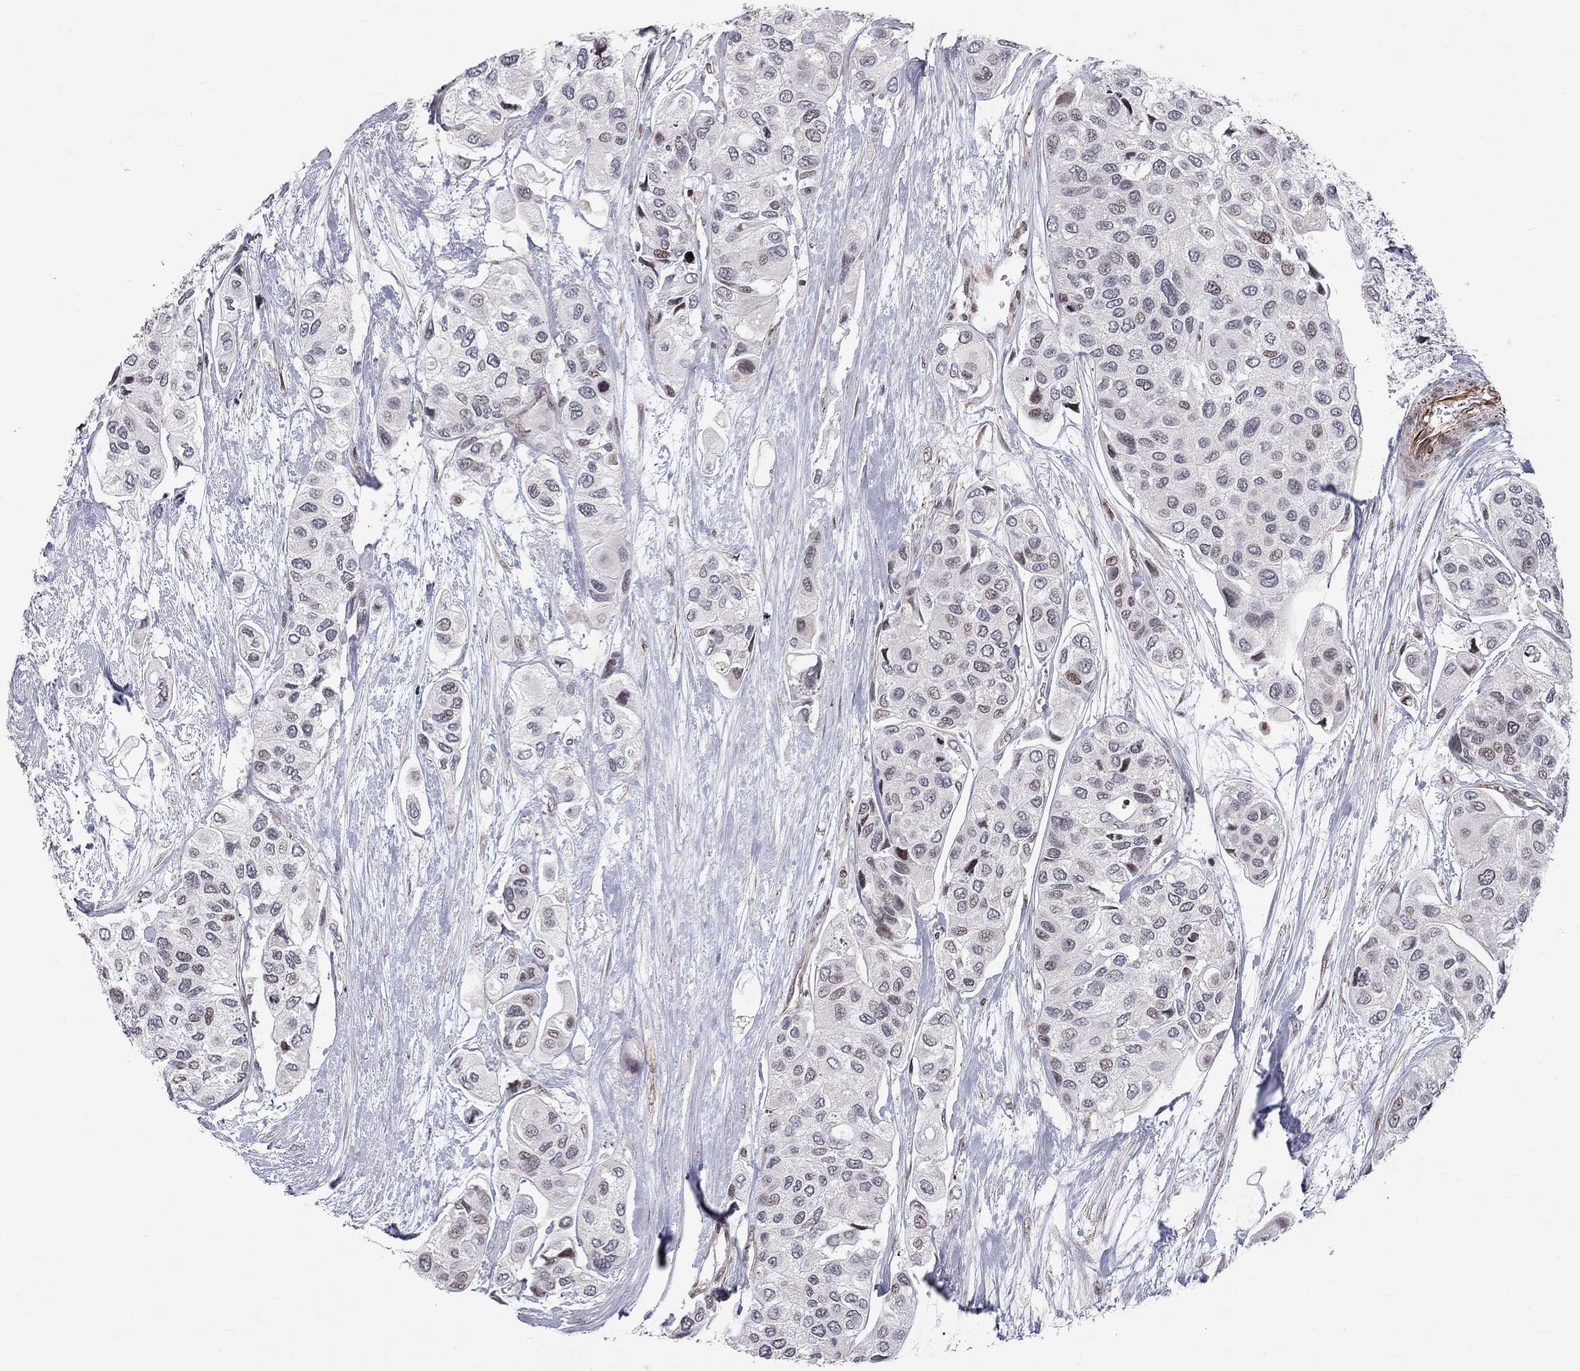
{"staining": {"intensity": "weak", "quantity": "<25%", "location": "nuclear"}, "tissue": "urothelial cancer", "cell_type": "Tumor cells", "image_type": "cancer", "snomed": [{"axis": "morphology", "description": "Urothelial carcinoma, High grade"}, {"axis": "topography", "description": "Urinary bladder"}], "caption": "Protein analysis of high-grade urothelial carcinoma displays no significant positivity in tumor cells.", "gene": "MTNR1B", "patient": {"sex": "male", "age": 77}}